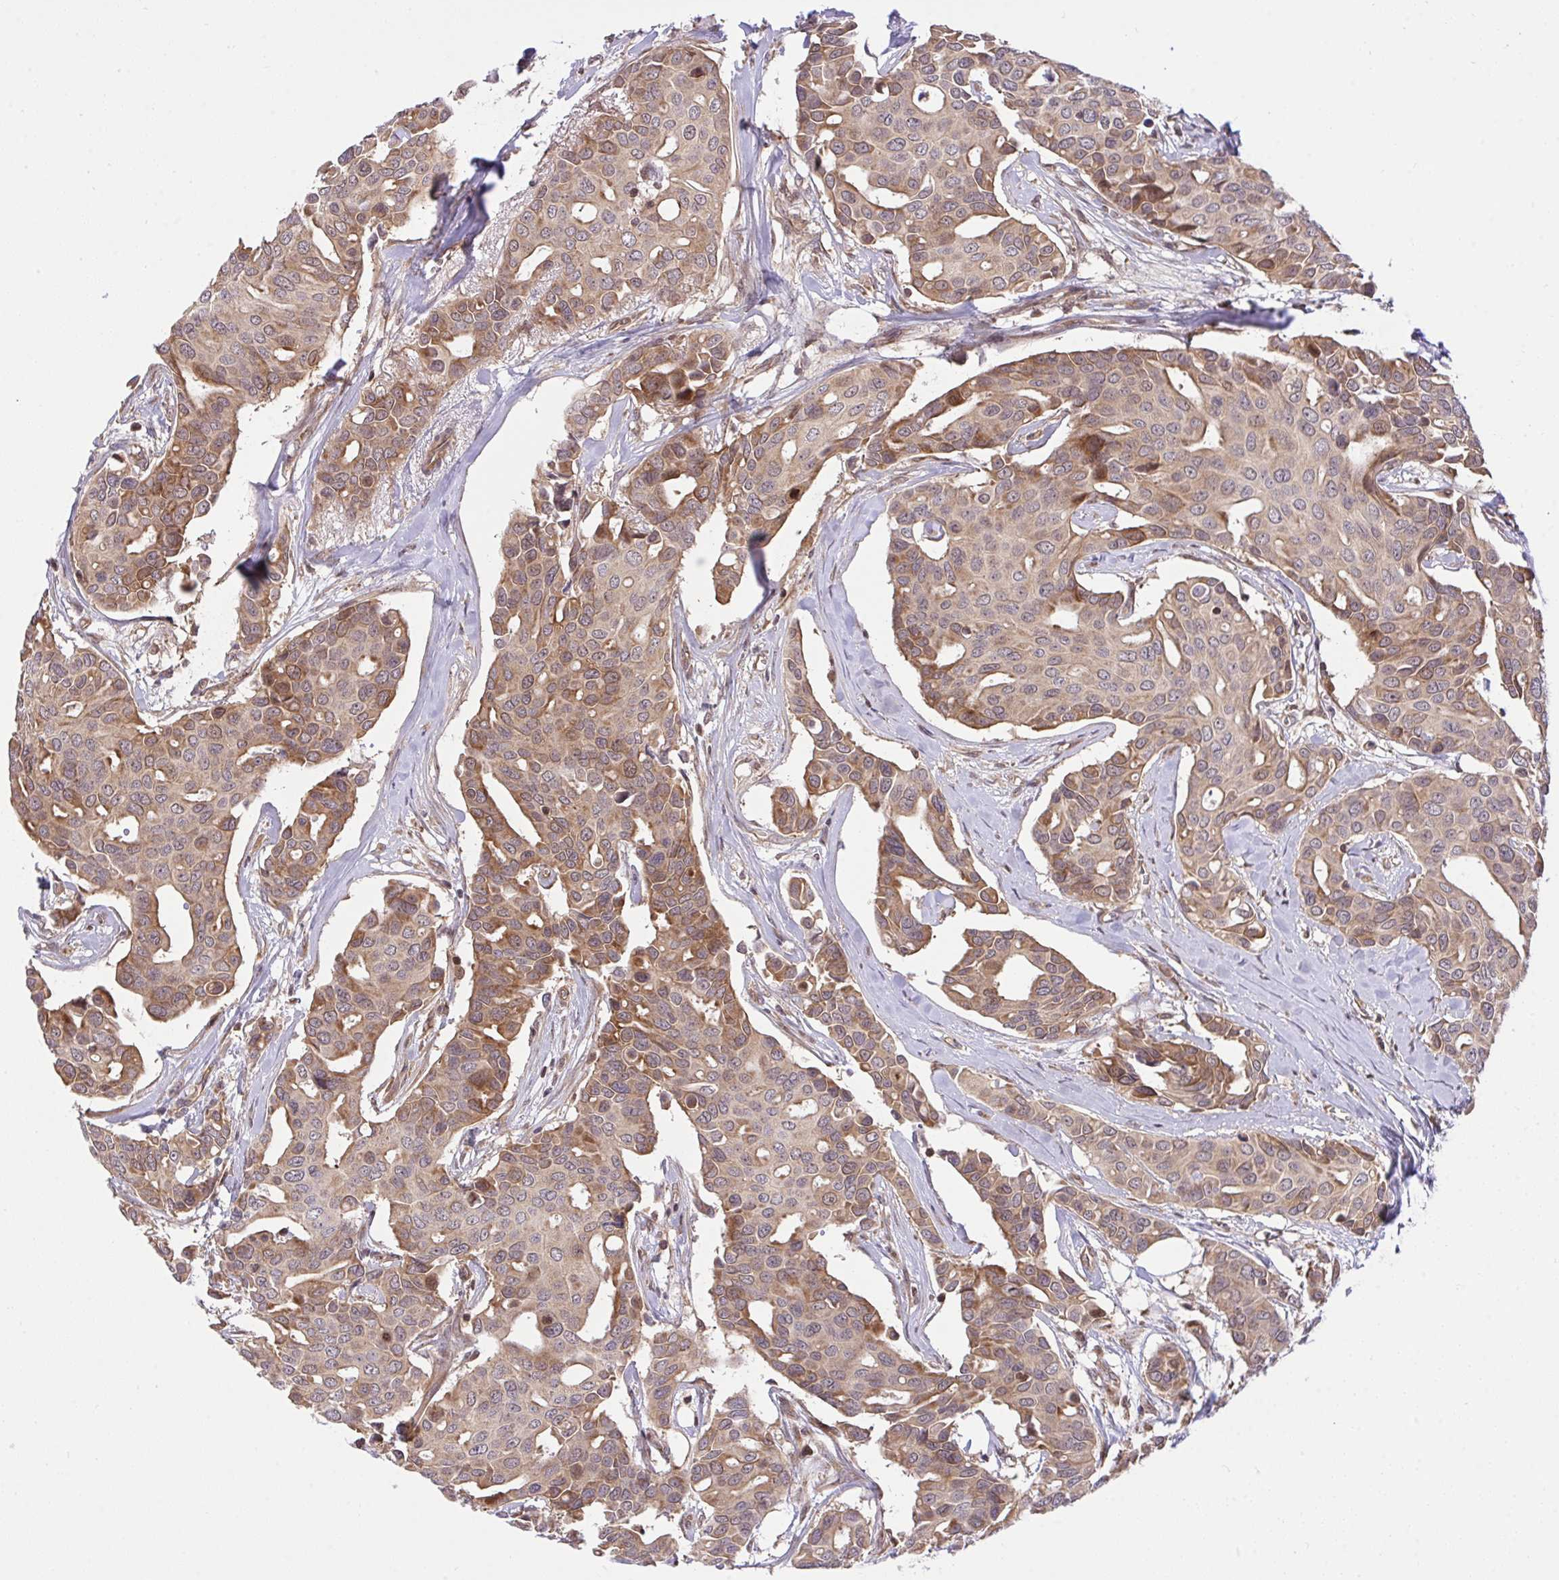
{"staining": {"intensity": "moderate", "quantity": ">75%", "location": "cytoplasmic/membranous"}, "tissue": "breast cancer", "cell_type": "Tumor cells", "image_type": "cancer", "snomed": [{"axis": "morphology", "description": "Duct carcinoma"}, {"axis": "topography", "description": "Breast"}], "caption": "Immunohistochemistry (IHC) micrograph of neoplastic tissue: breast intraductal carcinoma stained using IHC demonstrates medium levels of moderate protein expression localized specifically in the cytoplasmic/membranous of tumor cells, appearing as a cytoplasmic/membranous brown color.", "gene": "ERI1", "patient": {"sex": "female", "age": 54}}